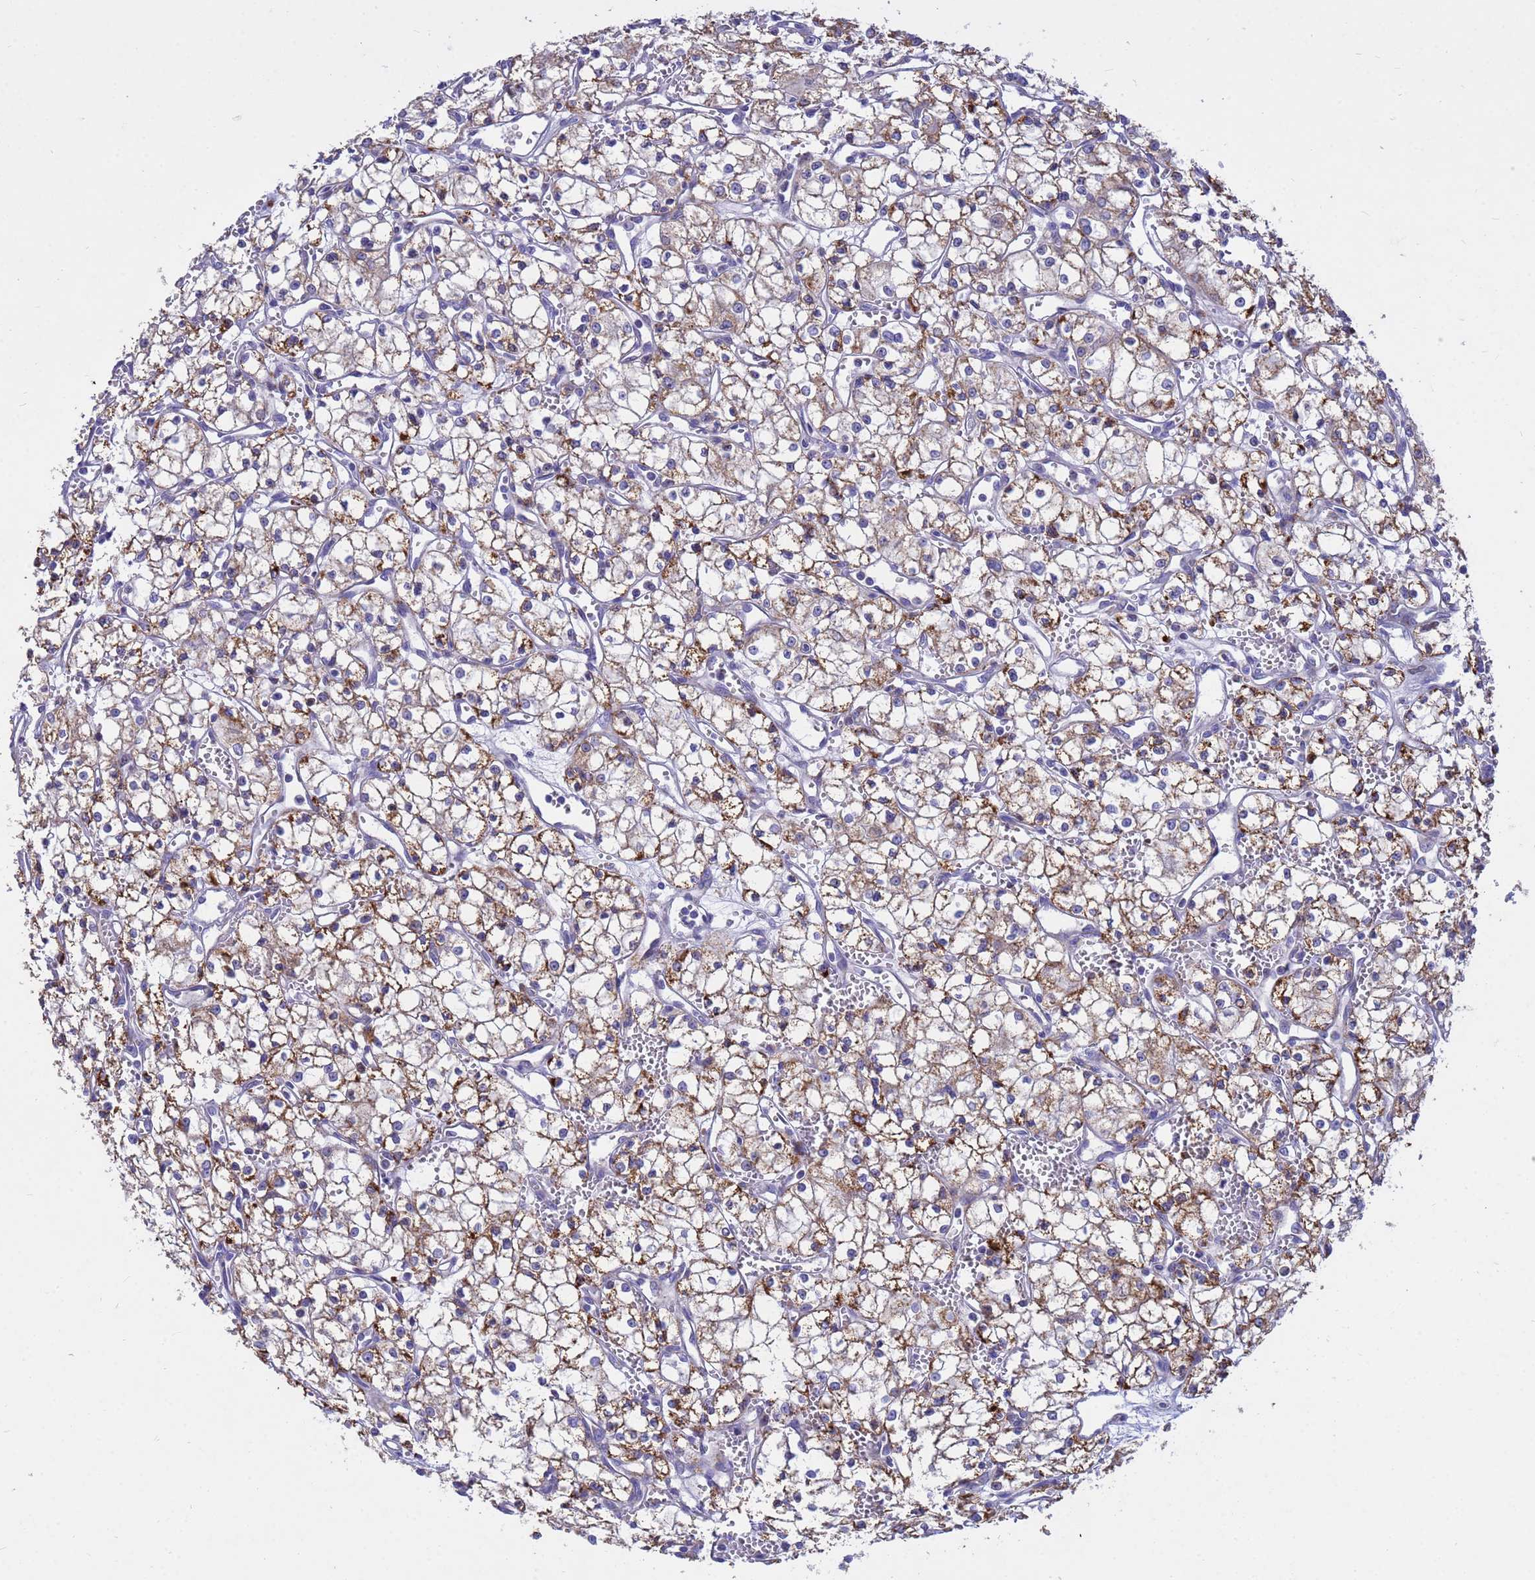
{"staining": {"intensity": "moderate", "quantity": ">75%", "location": "cytoplasmic/membranous"}, "tissue": "renal cancer", "cell_type": "Tumor cells", "image_type": "cancer", "snomed": [{"axis": "morphology", "description": "Adenocarcinoma, NOS"}, {"axis": "topography", "description": "Kidney"}], "caption": "An immunohistochemistry (IHC) photomicrograph of tumor tissue is shown. Protein staining in brown highlights moderate cytoplasmic/membranous positivity in renal cancer within tumor cells. Ihc stains the protein of interest in brown and the nuclei are stained blue.", "gene": "TUBGCP3", "patient": {"sex": "male", "age": 59}}